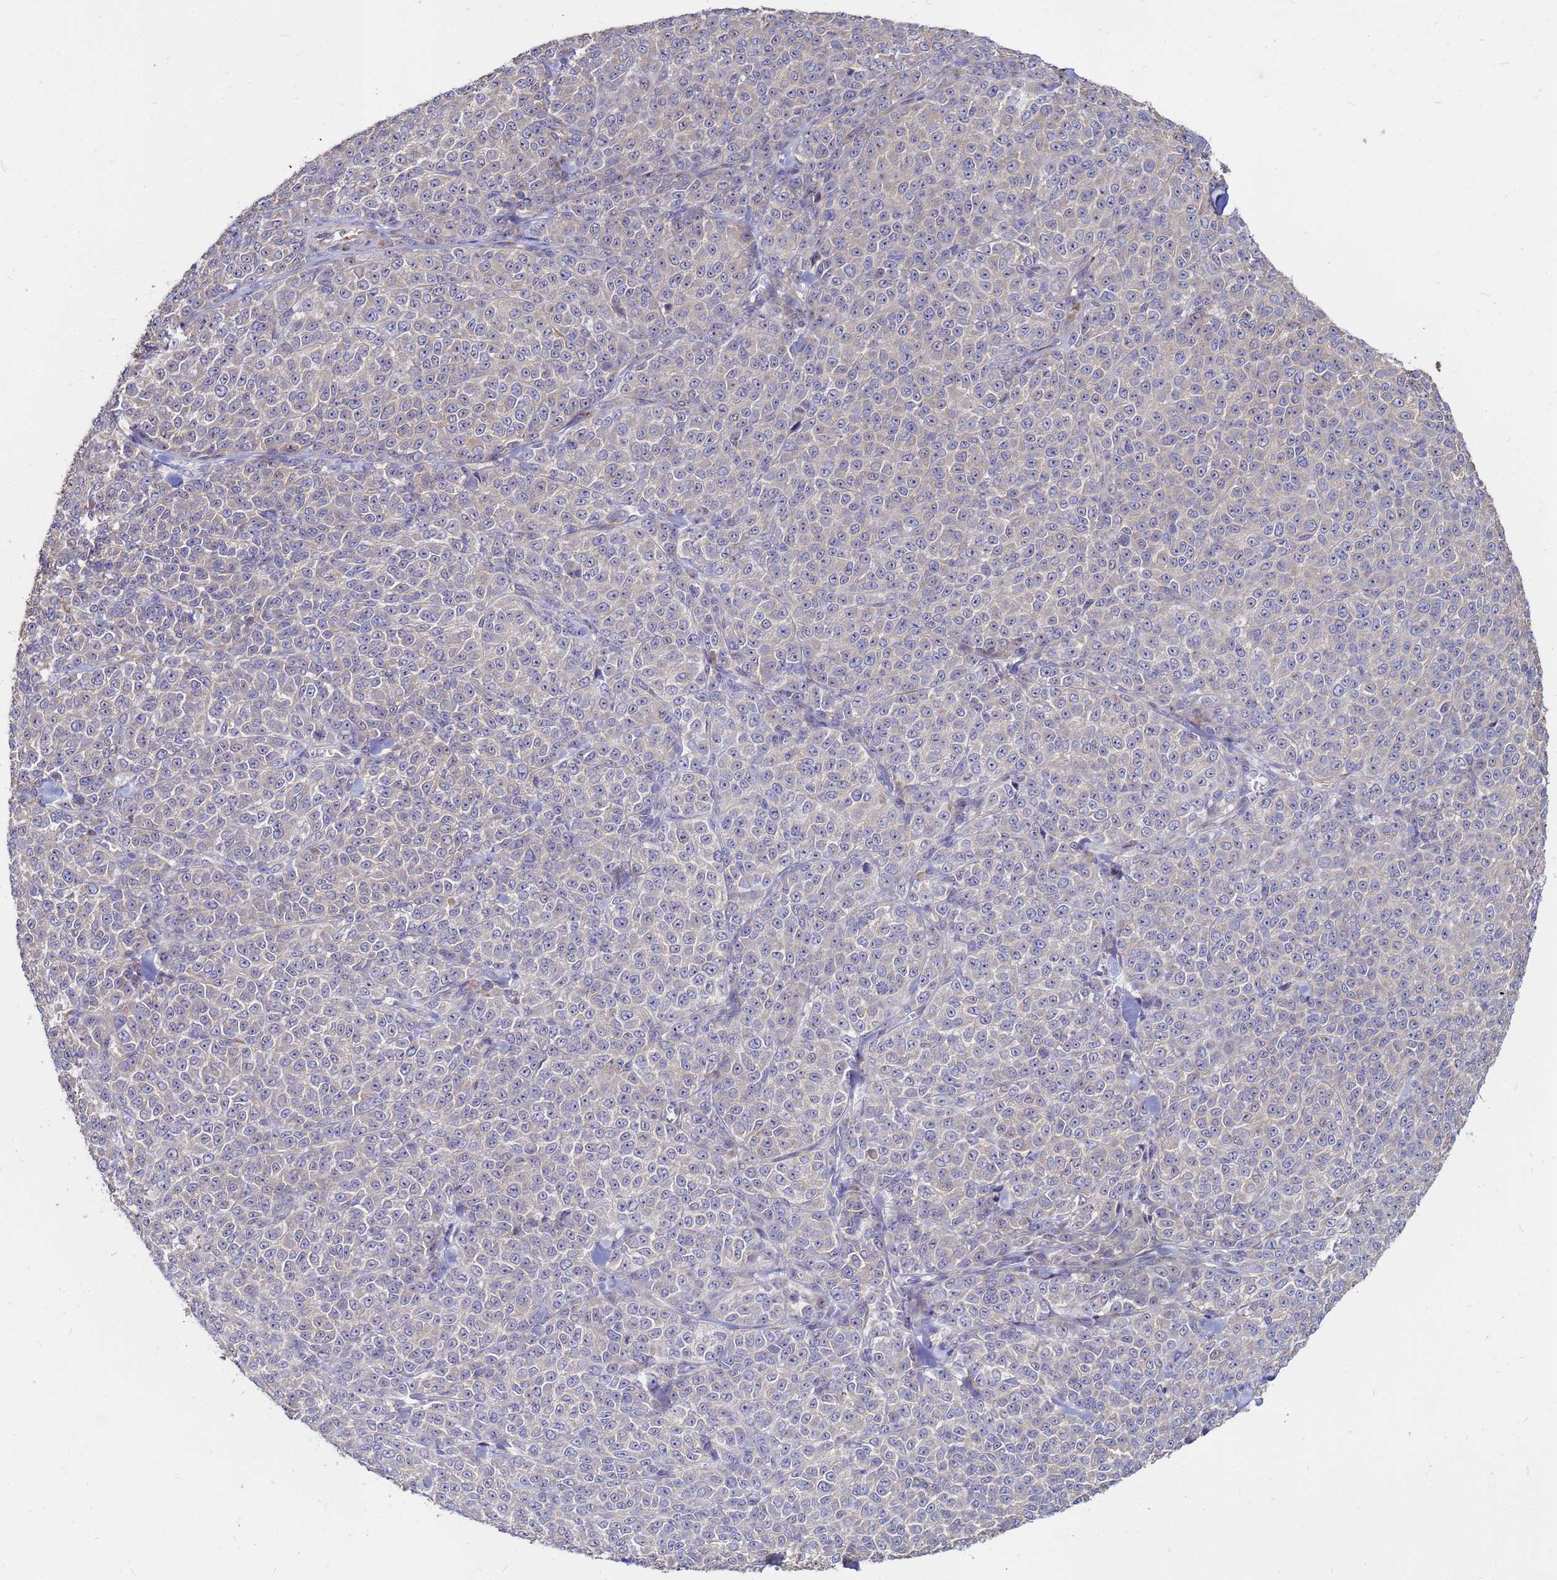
{"staining": {"intensity": "negative", "quantity": "none", "location": "none"}, "tissue": "melanoma", "cell_type": "Tumor cells", "image_type": "cancer", "snomed": [{"axis": "morphology", "description": "Normal tissue, NOS"}, {"axis": "morphology", "description": "Malignant melanoma, NOS"}, {"axis": "topography", "description": "Skin"}], "caption": "Histopathology image shows no significant protein expression in tumor cells of melanoma.", "gene": "MOB2", "patient": {"sex": "female", "age": 34}}